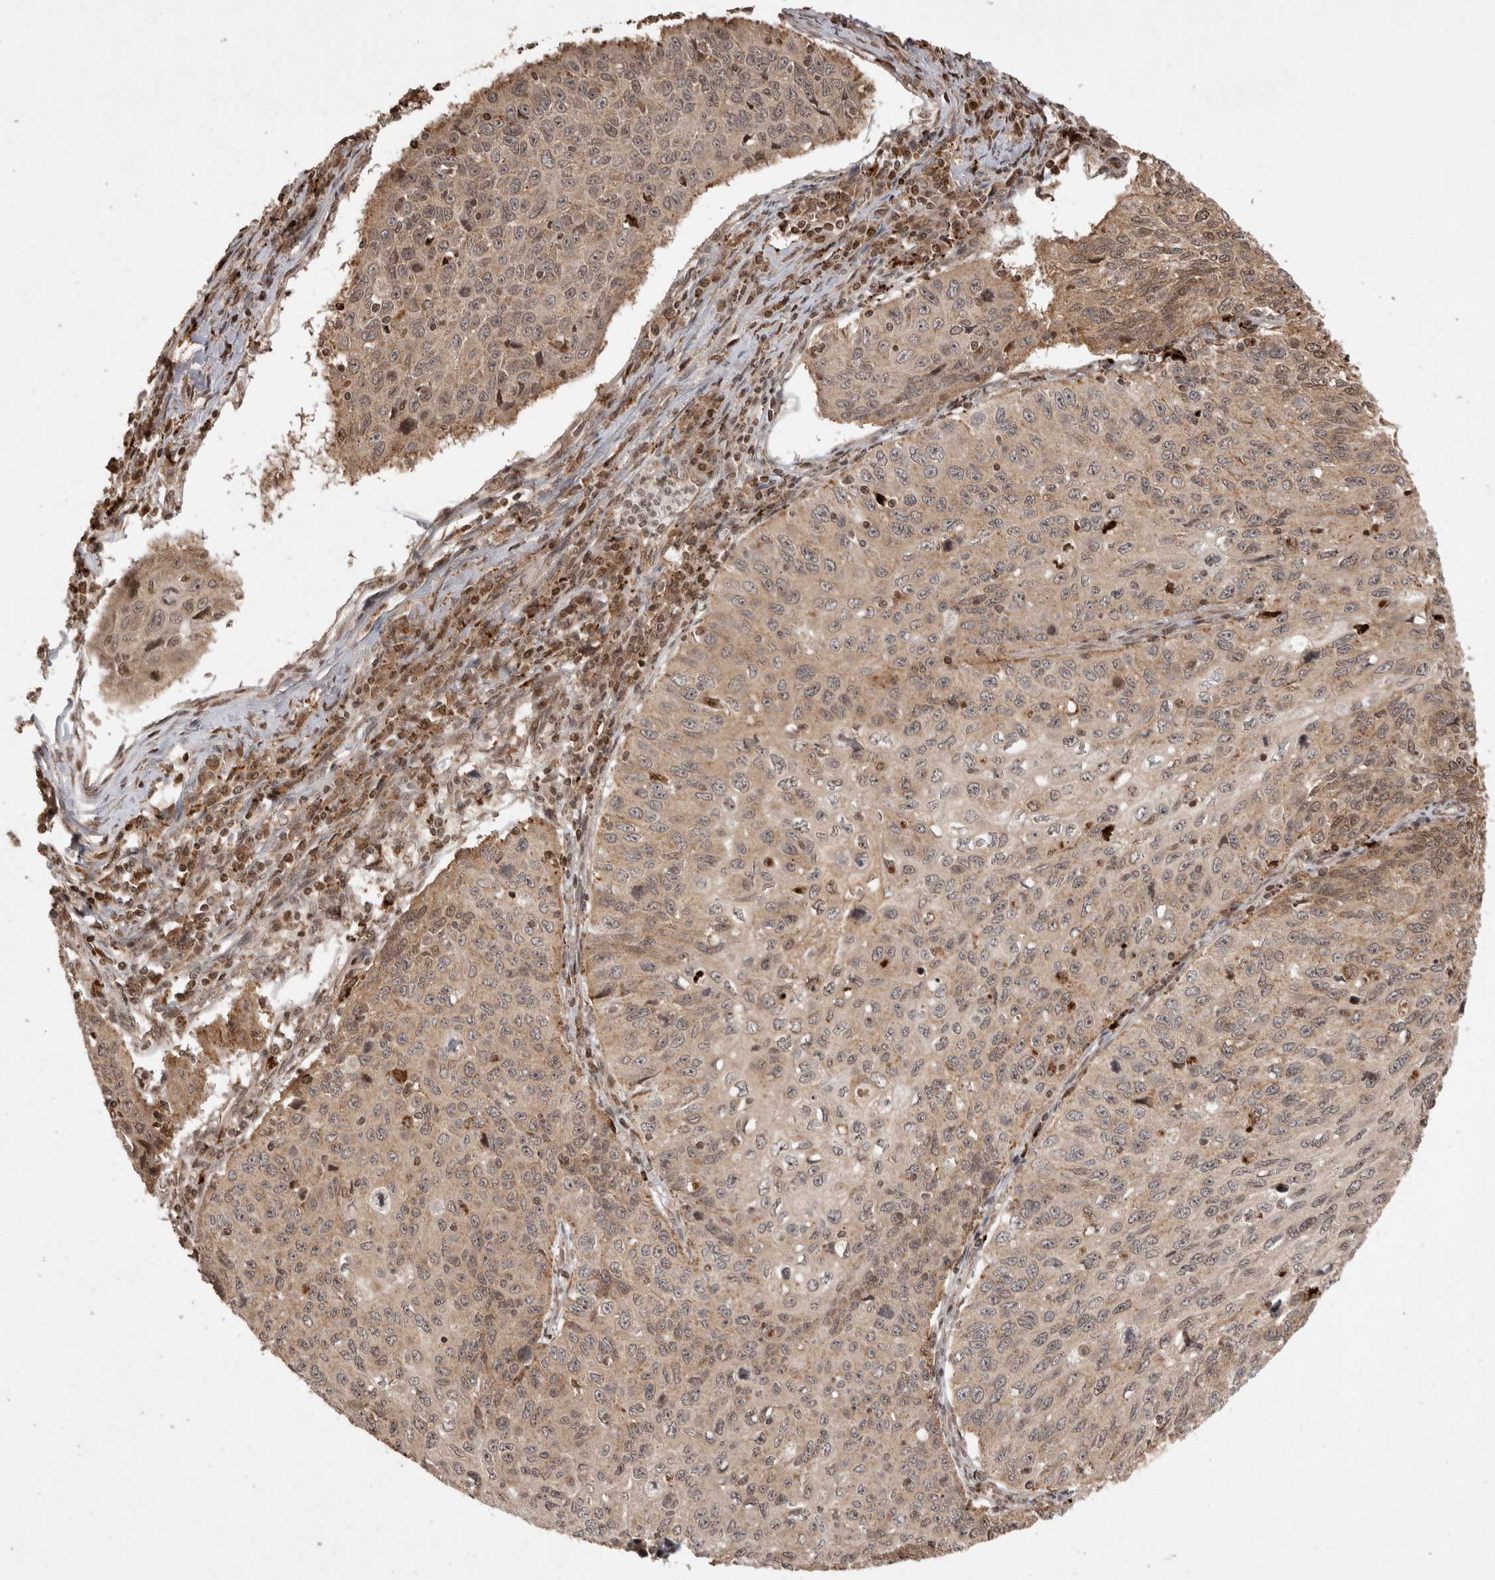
{"staining": {"intensity": "weak", "quantity": "<25%", "location": "cytoplasmic/membranous"}, "tissue": "cervical cancer", "cell_type": "Tumor cells", "image_type": "cancer", "snomed": [{"axis": "morphology", "description": "Squamous cell carcinoma, NOS"}, {"axis": "topography", "description": "Cervix"}], "caption": "Protein analysis of cervical squamous cell carcinoma shows no significant expression in tumor cells.", "gene": "FAM221A", "patient": {"sex": "female", "age": 53}}